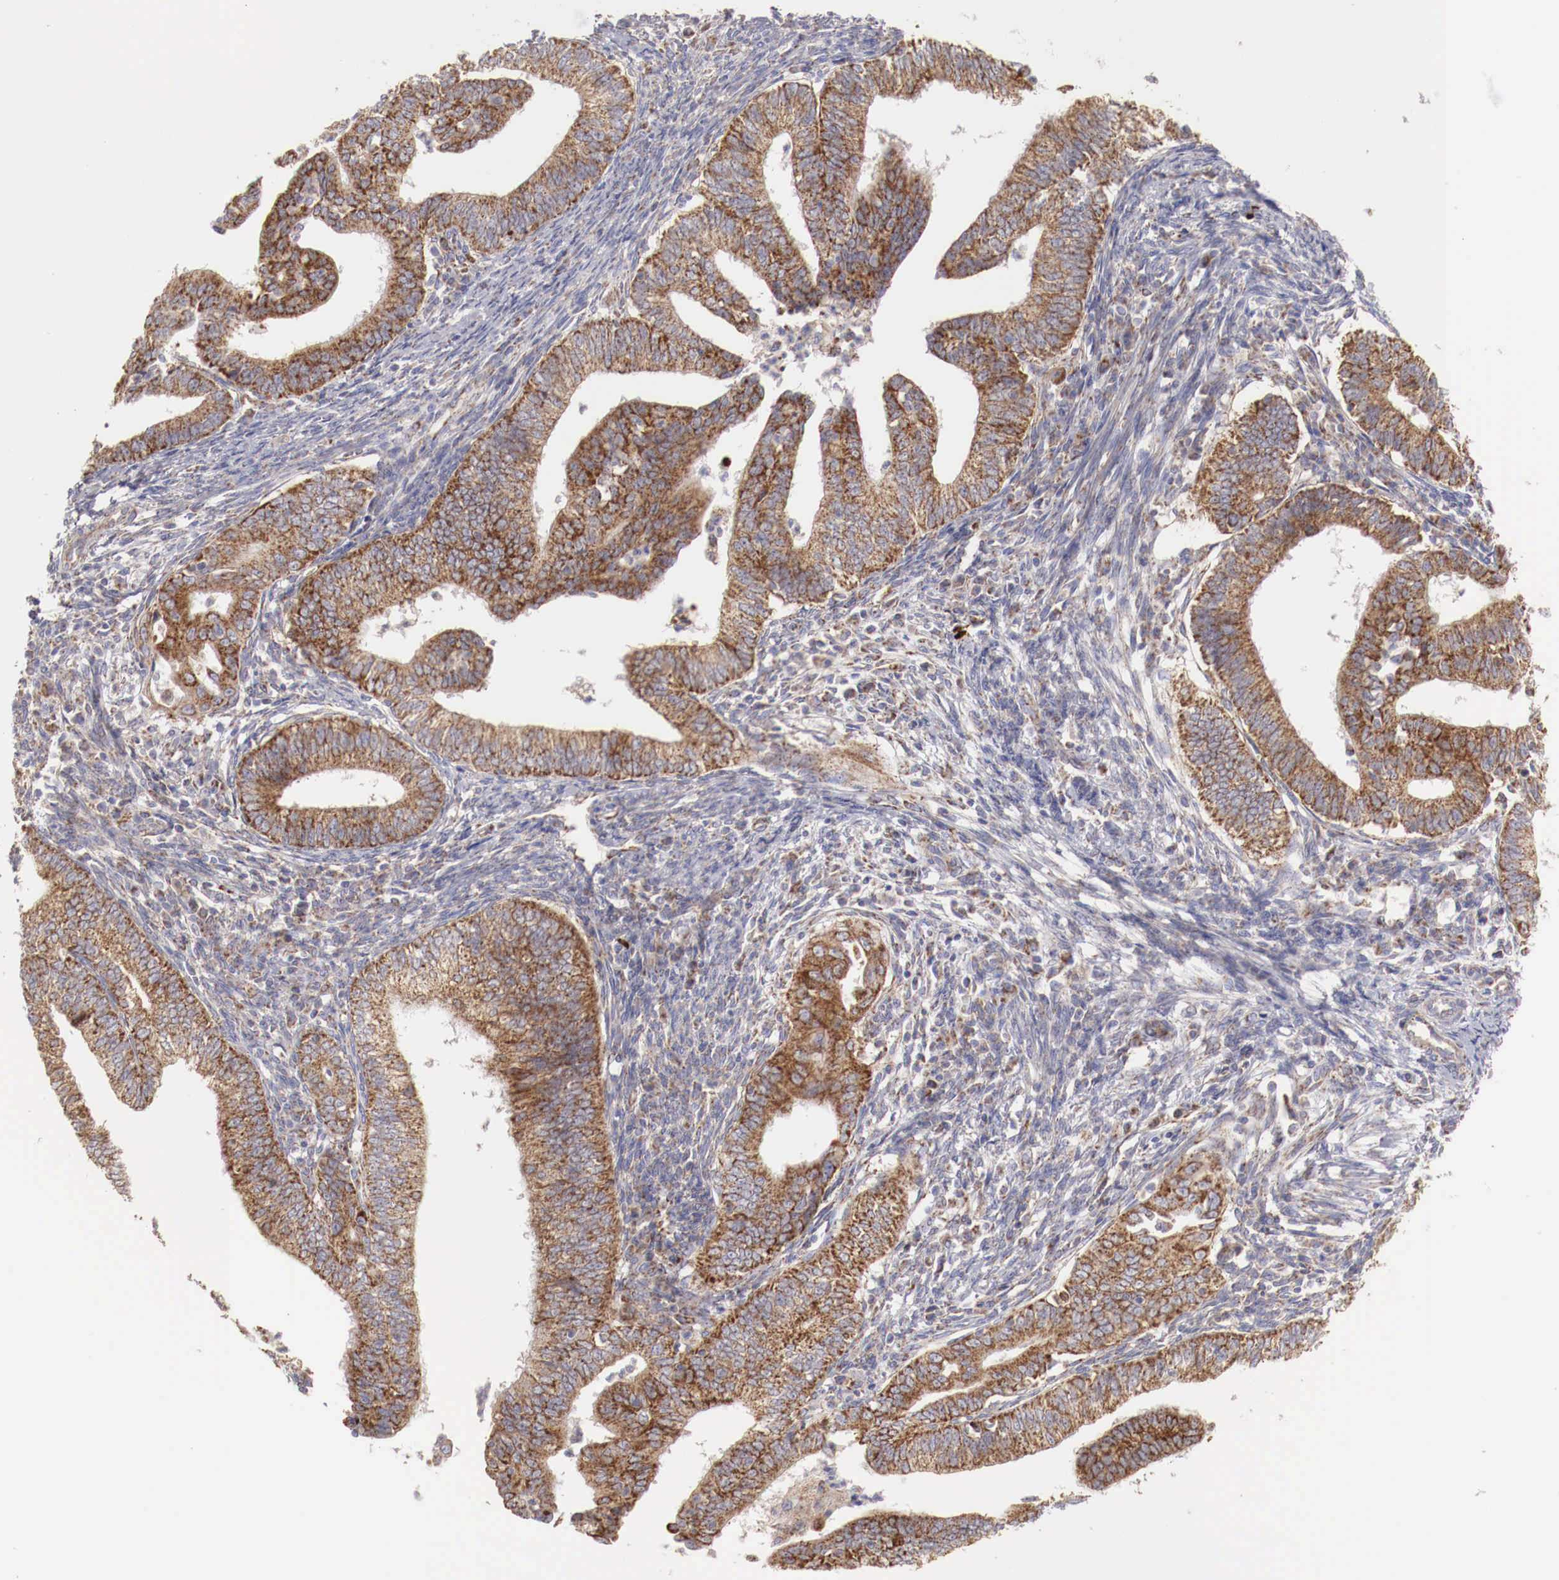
{"staining": {"intensity": "moderate", "quantity": ">75%", "location": "cytoplasmic/membranous"}, "tissue": "endometrial cancer", "cell_type": "Tumor cells", "image_type": "cancer", "snomed": [{"axis": "morphology", "description": "Adenocarcinoma, NOS"}, {"axis": "topography", "description": "Endometrium"}], "caption": "Immunohistochemistry image of endometrial cancer (adenocarcinoma) stained for a protein (brown), which exhibits medium levels of moderate cytoplasmic/membranous expression in approximately >75% of tumor cells.", "gene": "XPNPEP3", "patient": {"sex": "female", "age": 66}}